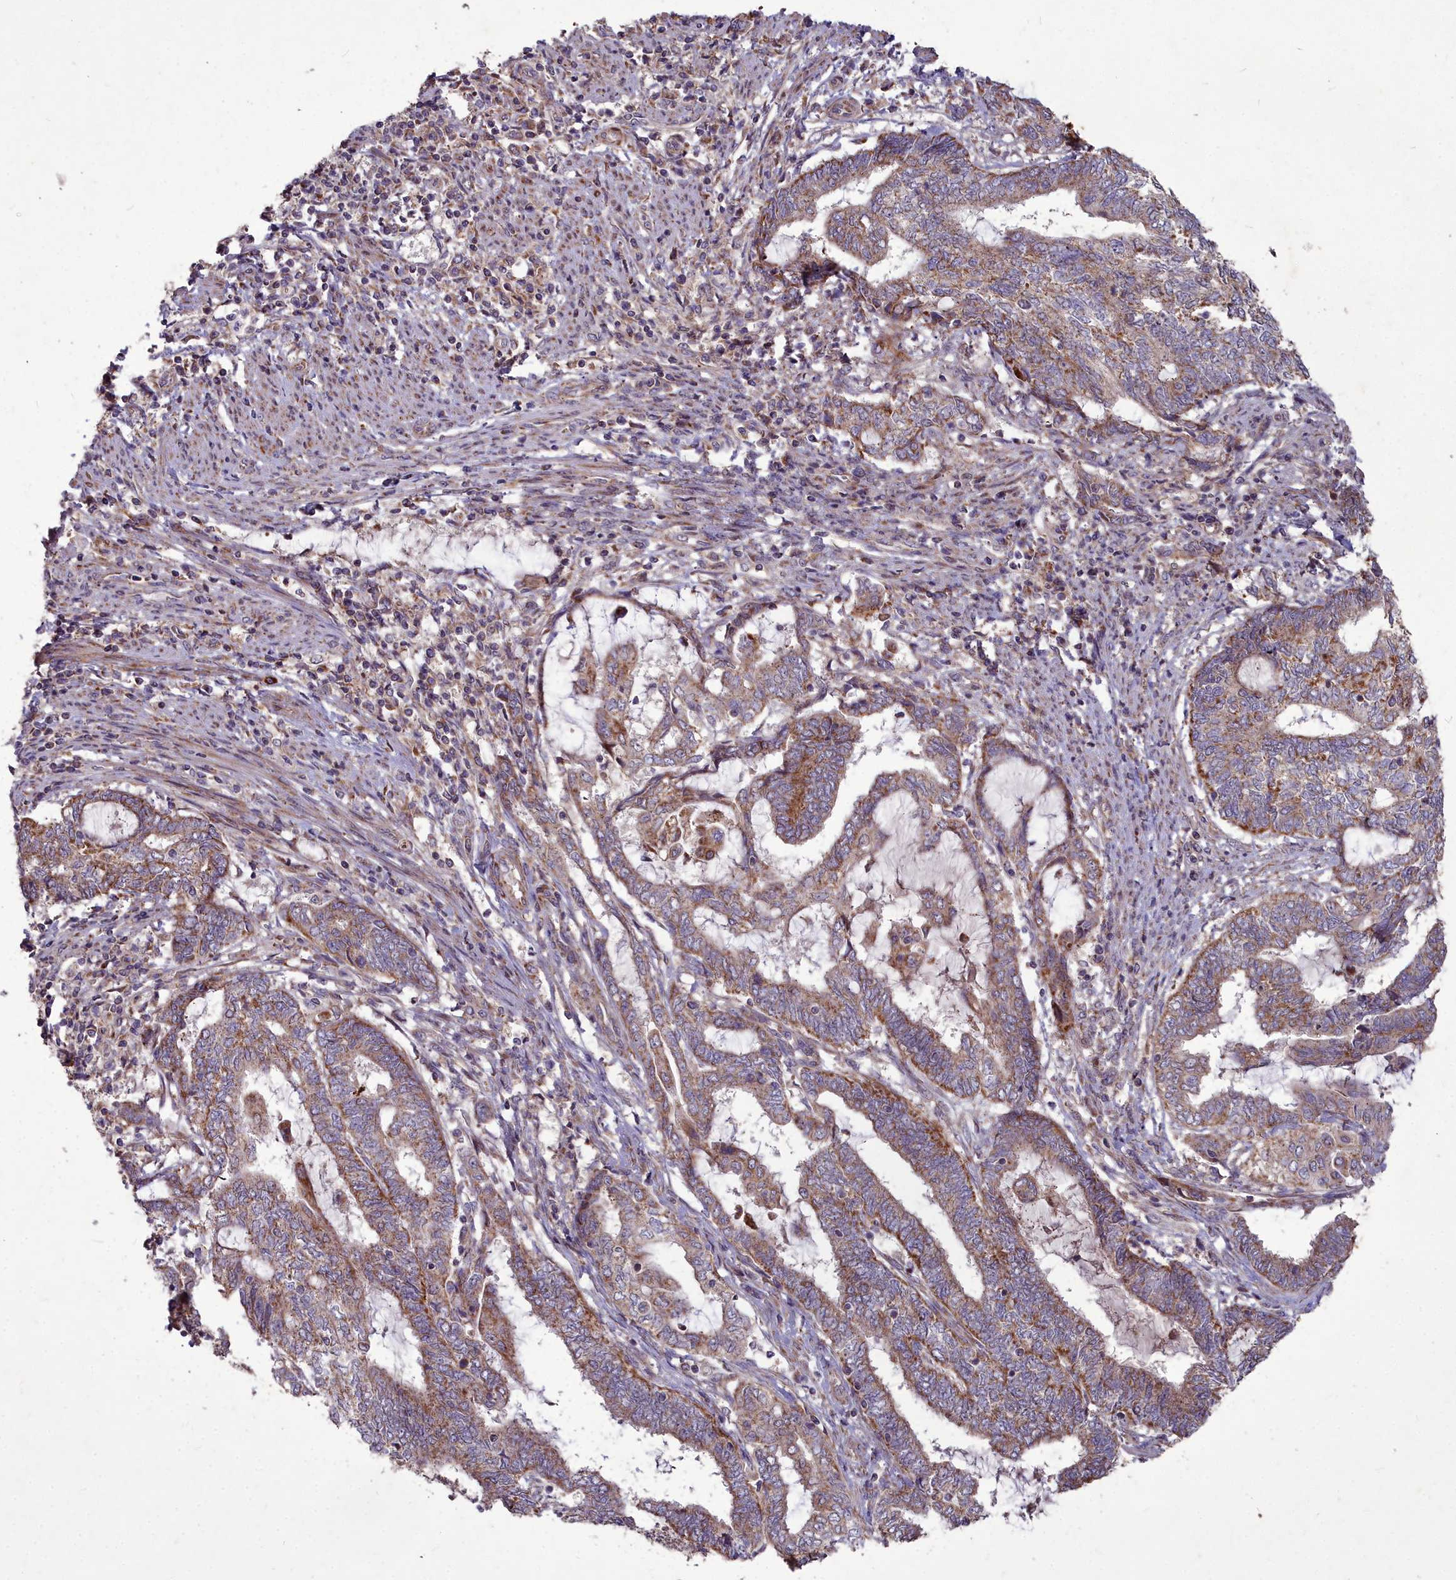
{"staining": {"intensity": "moderate", "quantity": ">75%", "location": "cytoplasmic/membranous"}, "tissue": "endometrial cancer", "cell_type": "Tumor cells", "image_type": "cancer", "snomed": [{"axis": "morphology", "description": "Adenocarcinoma, NOS"}, {"axis": "topography", "description": "Uterus"}, {"axis": "topography", "description": "Endometrium"}], "caption": "High-power microscopy captured an IHC micrograph of endometrial adenocarcinoma, revealing moderate cytoplasmic/membranous positivity in about >75% of tumor cells.", "gene": "COX11", "patient": {"sex": "female", "age": 70}}